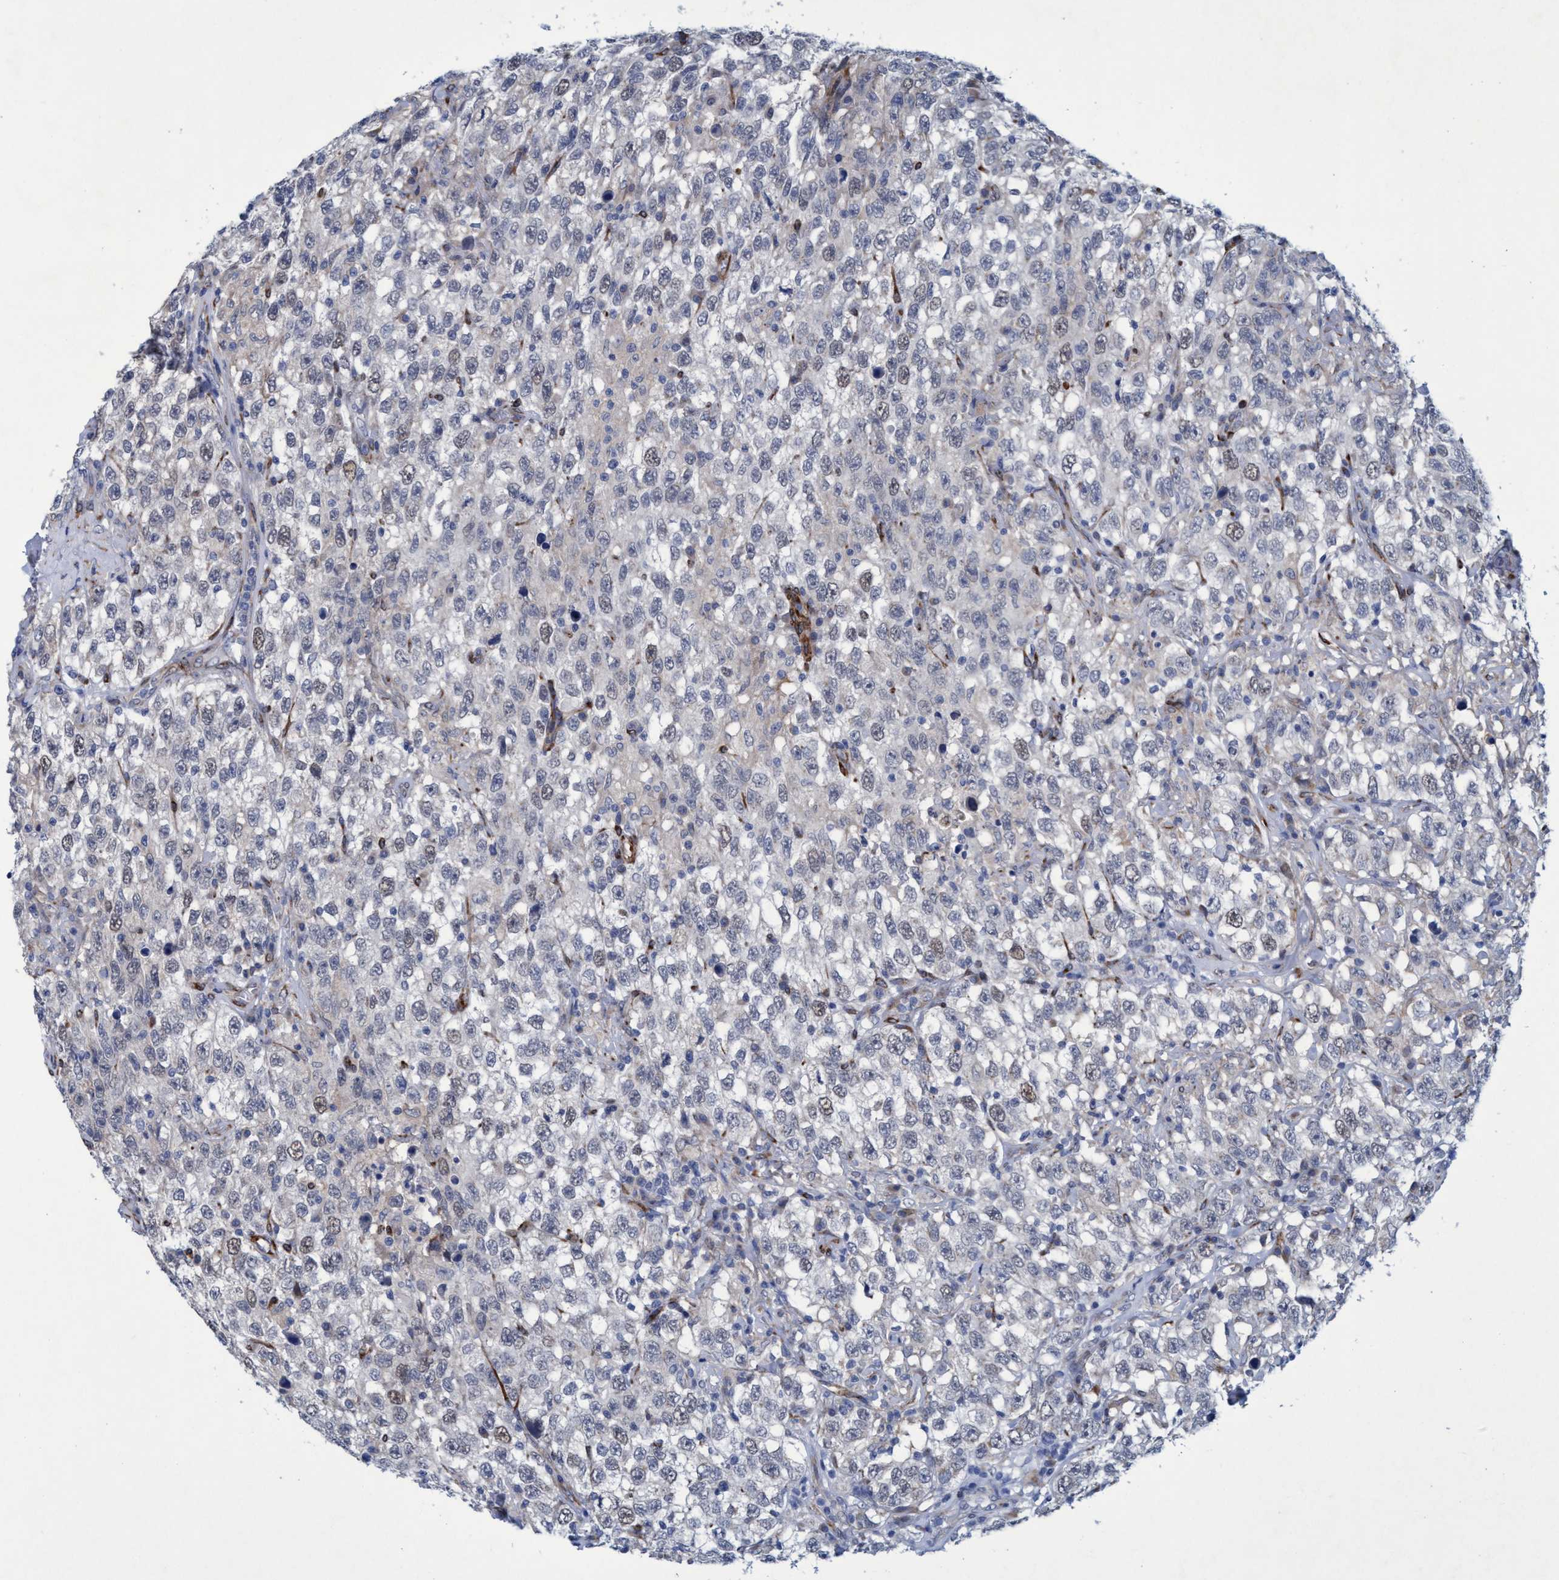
{"staining": {"intensity": "weak", "quantity": "<25%", "location": "nuclear"}, "tissue": "testis cancer", "cell_type": "Tumor cells", "image_type": "cancer", "snomed": [{"axis": "morphology", "description": "Seminoma, NOS"}, {"axis": "topography", "description": "Testis"}], "caption": "The histopathology image shows no significant expression in tumor cells of seminoma (testis).", "gene": "SLC43A2", "patient": {"sex": "male", "age": 41}}